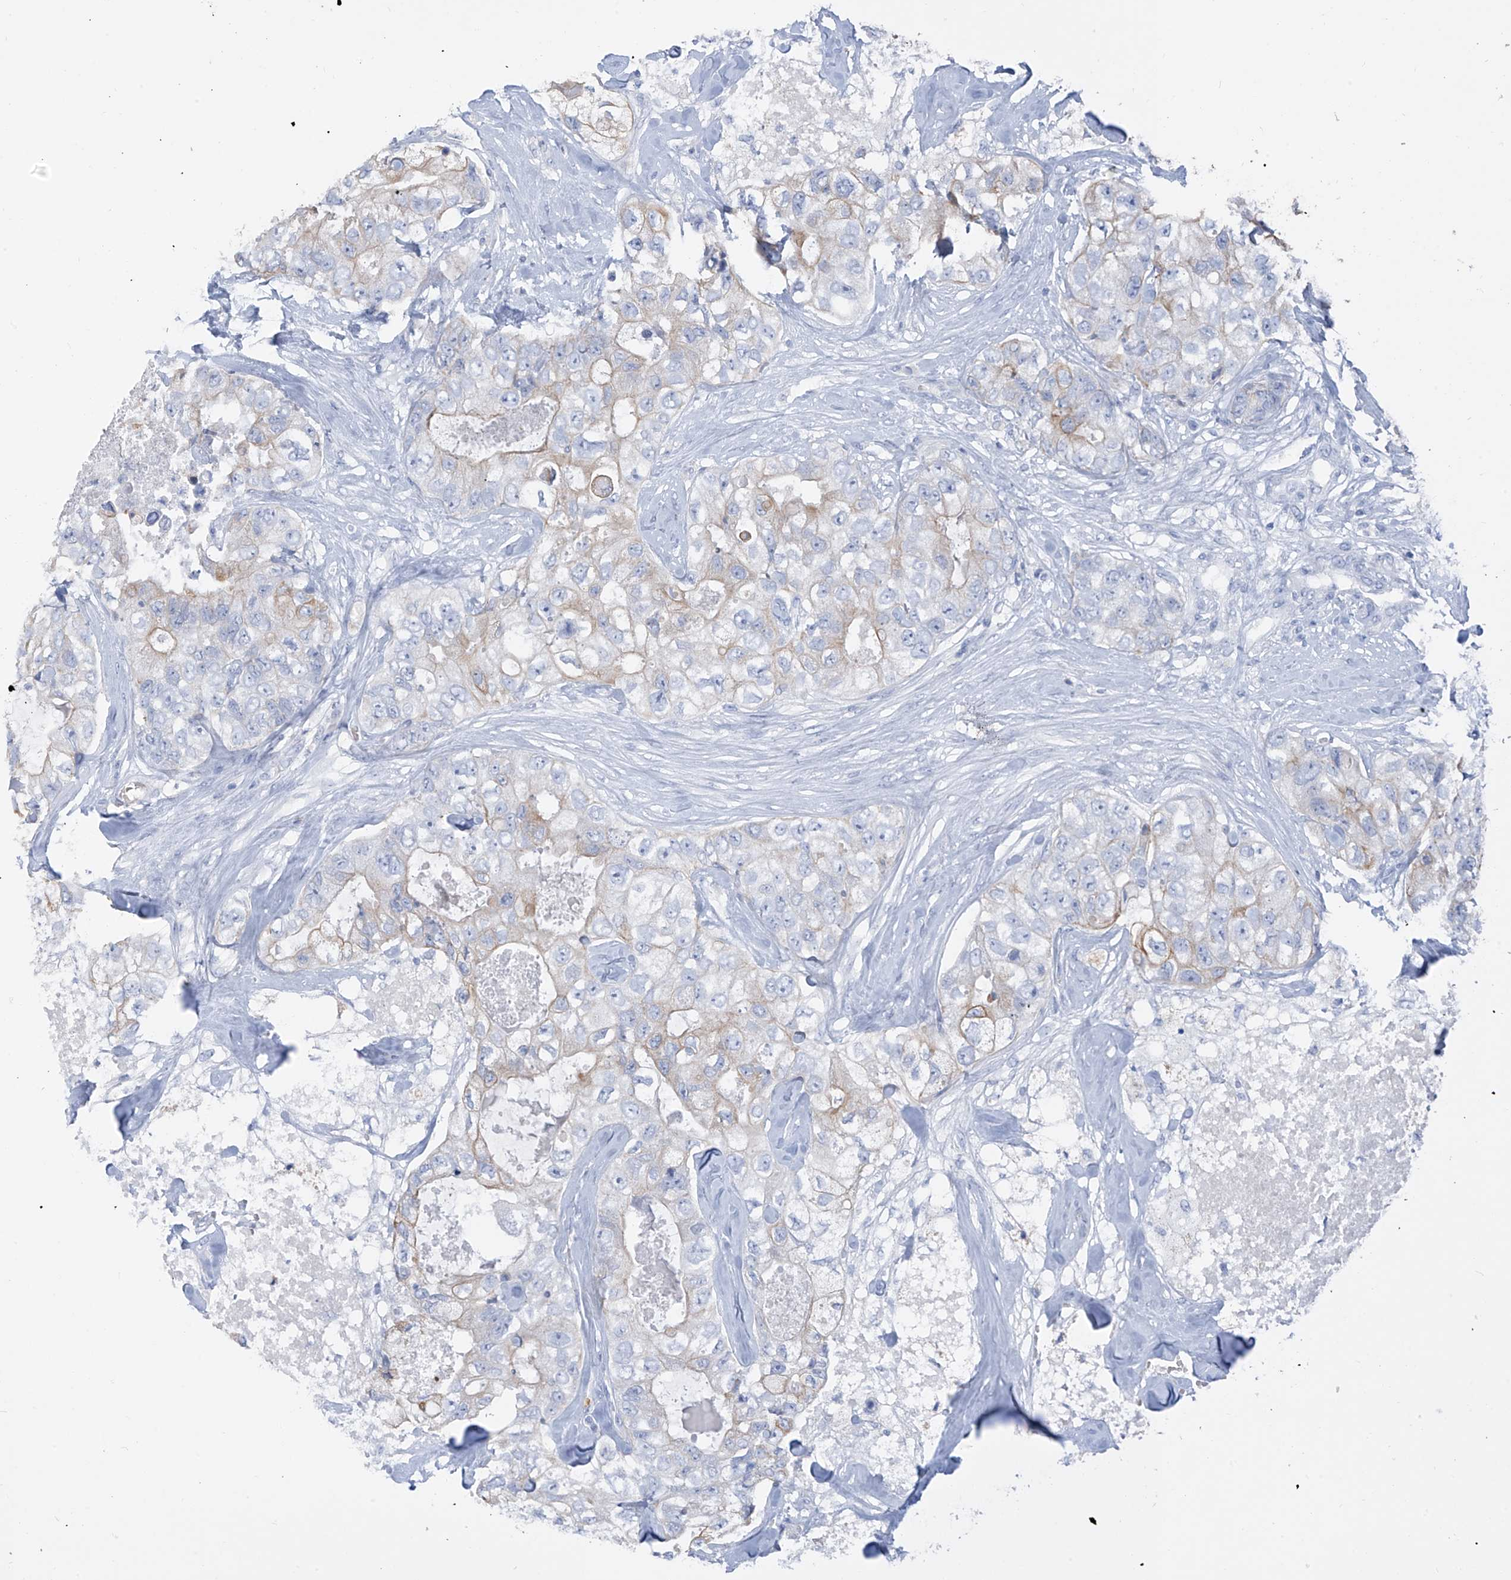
{"staining": {"intensity": "weak", "quantity": "25%-75%", "location": "cytoplasmic/membranous"}, "tissue": "breast cancer", "cell_type": "Tumor cells", "image_type": "cancer", "snomed": [{"axis": "morphology", "description": "Duct carcinoma"}, {"axis": "topography", "description": "Breast"}], "caption": "Immunohistochemistry (DAB) staining of breast cancer (invasive ductal carcinoma) reveals weak cytoplasmic/membranous protein staining in approximately 25%-75% of tumor cells.", "gene": "PAFAH1B3", "patient": {"sex": "female", "age": 62}}